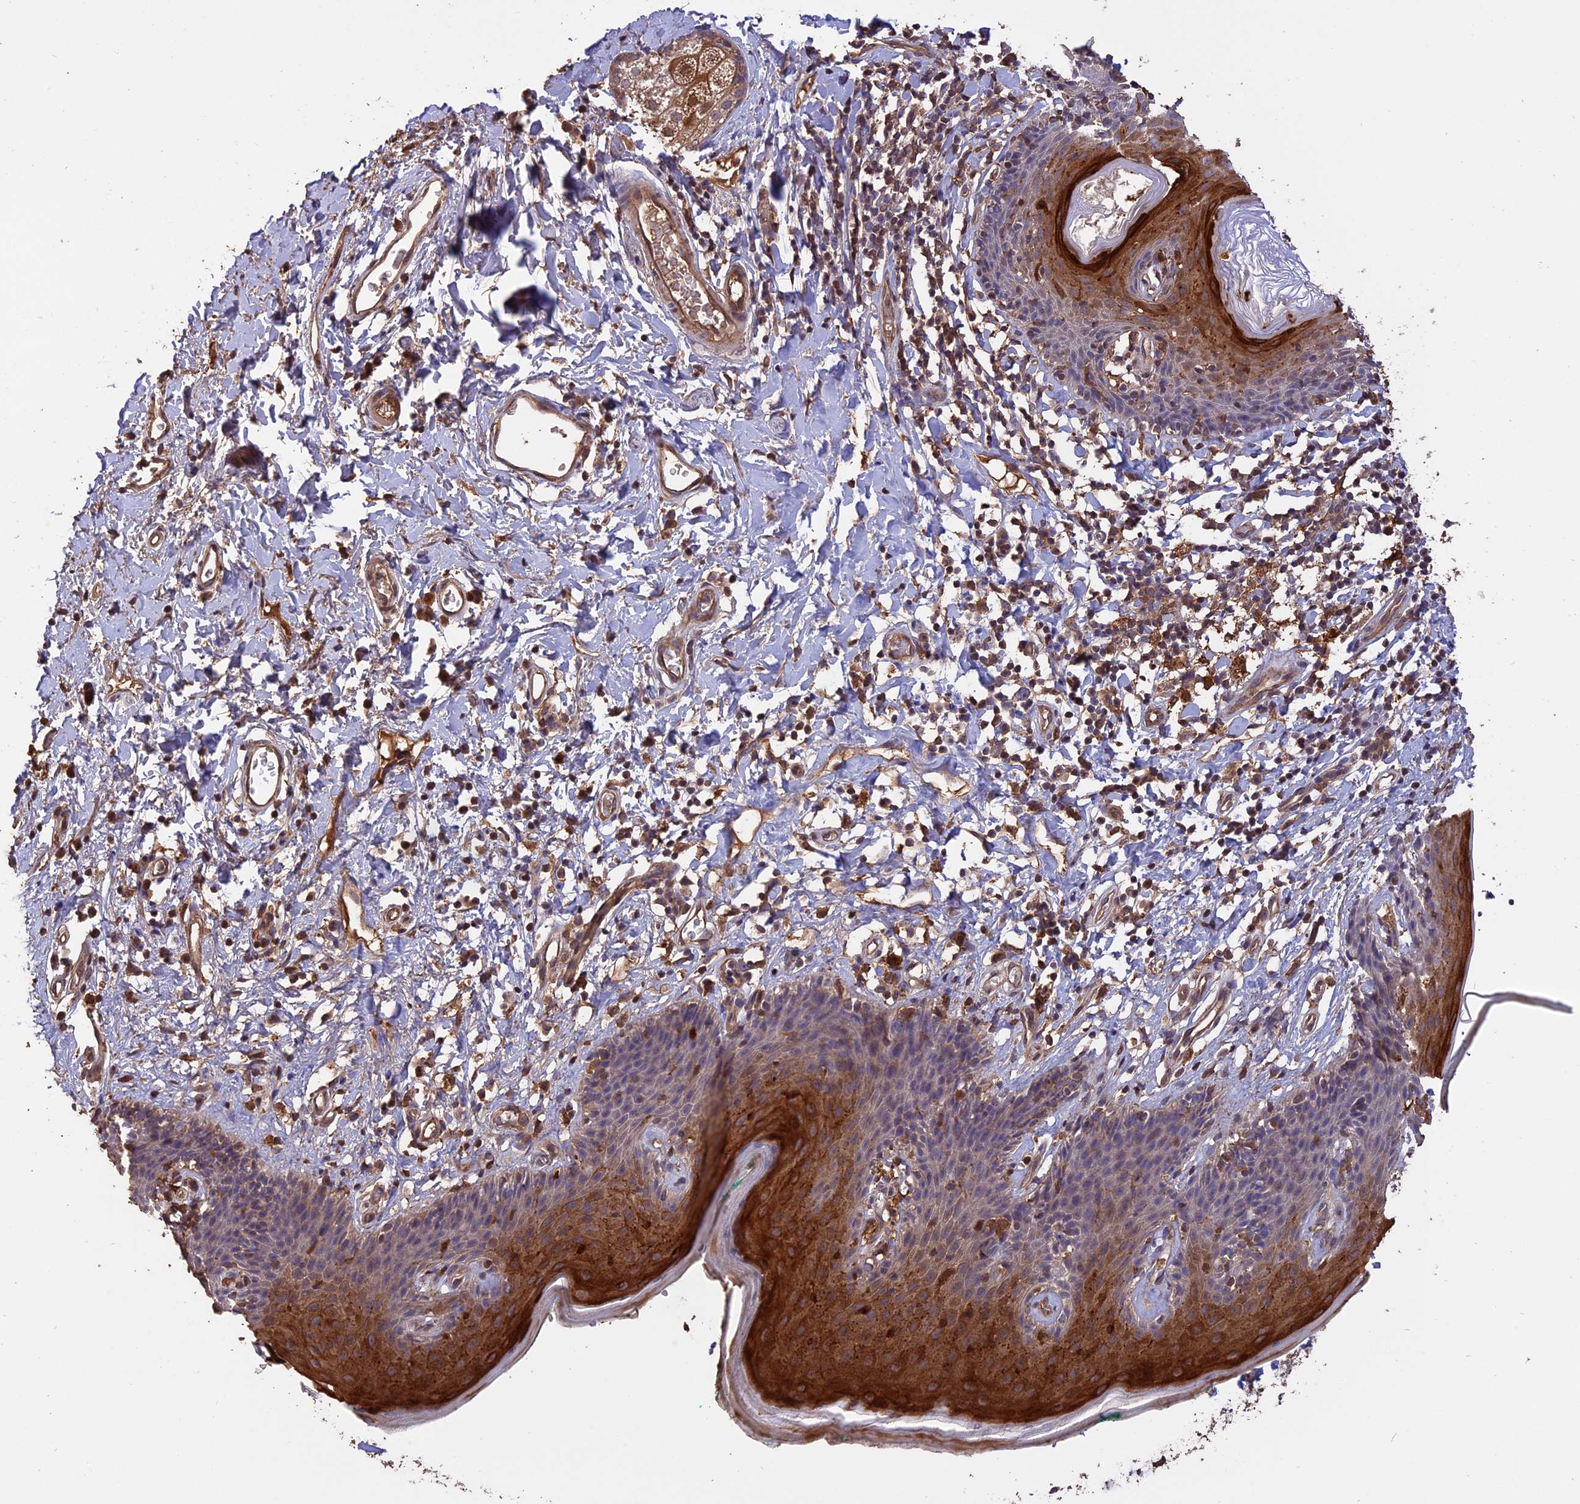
{"staining": {"intensity": "strong", "quantity": "<25%", "location": "cytoplasmic/membranous"}, "tissue": "skin", "cell_type": "Epidermal cells", "image_type": "normal", "snomed": [{"axis": "morphology", "description": "Normal tissue, NOS"}, {"axis": "topography", "description": "Vulva"}], "caption": "This is a photomicrograph of immunohistochemistry staining of benign skin, which shows strong staining in the cytoplasmic/membranous of epidermal cells.", "gene": "RASAL1", "patient": {"sex": "female", "age": 66}}